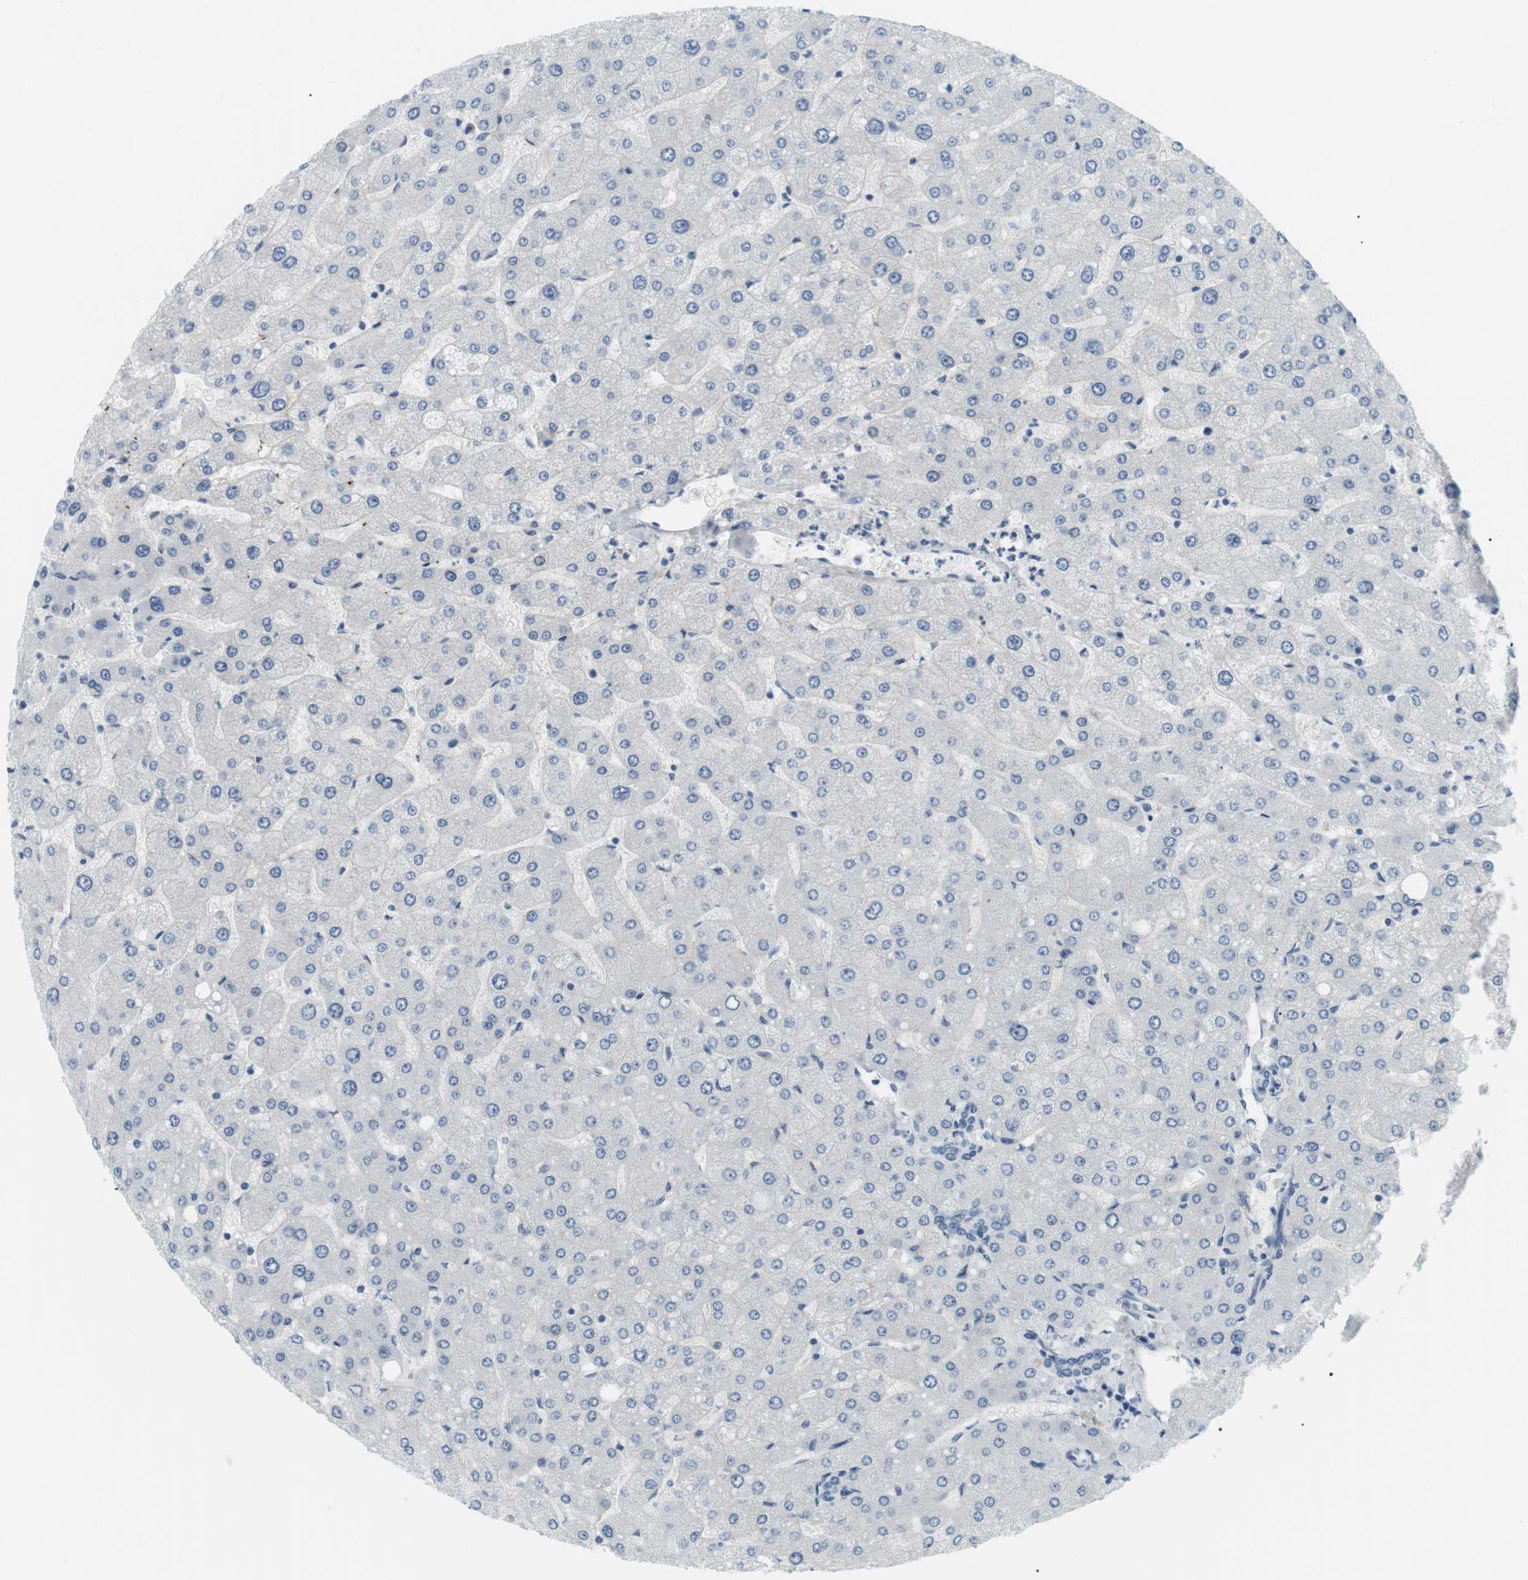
{"staining": {"intensity": "negative", "quantity": "none", "location": "none"}, "tissue": "liver", "cell_type": "Cholangiocytes", "image_type": "normal", "snomed": [{"axis": "morphology", "description": "Normal tissue, NOS"}, {"axis": "topography", "description": "Liver"}], "caption": "DAB (3,3'-diaminobenzidine) immunohistochemical staining of normal human liver exhibits no significant positivity in cholangiocytes.", "gene": "APOB", "patient": {"sex": "male", "age": 55}}